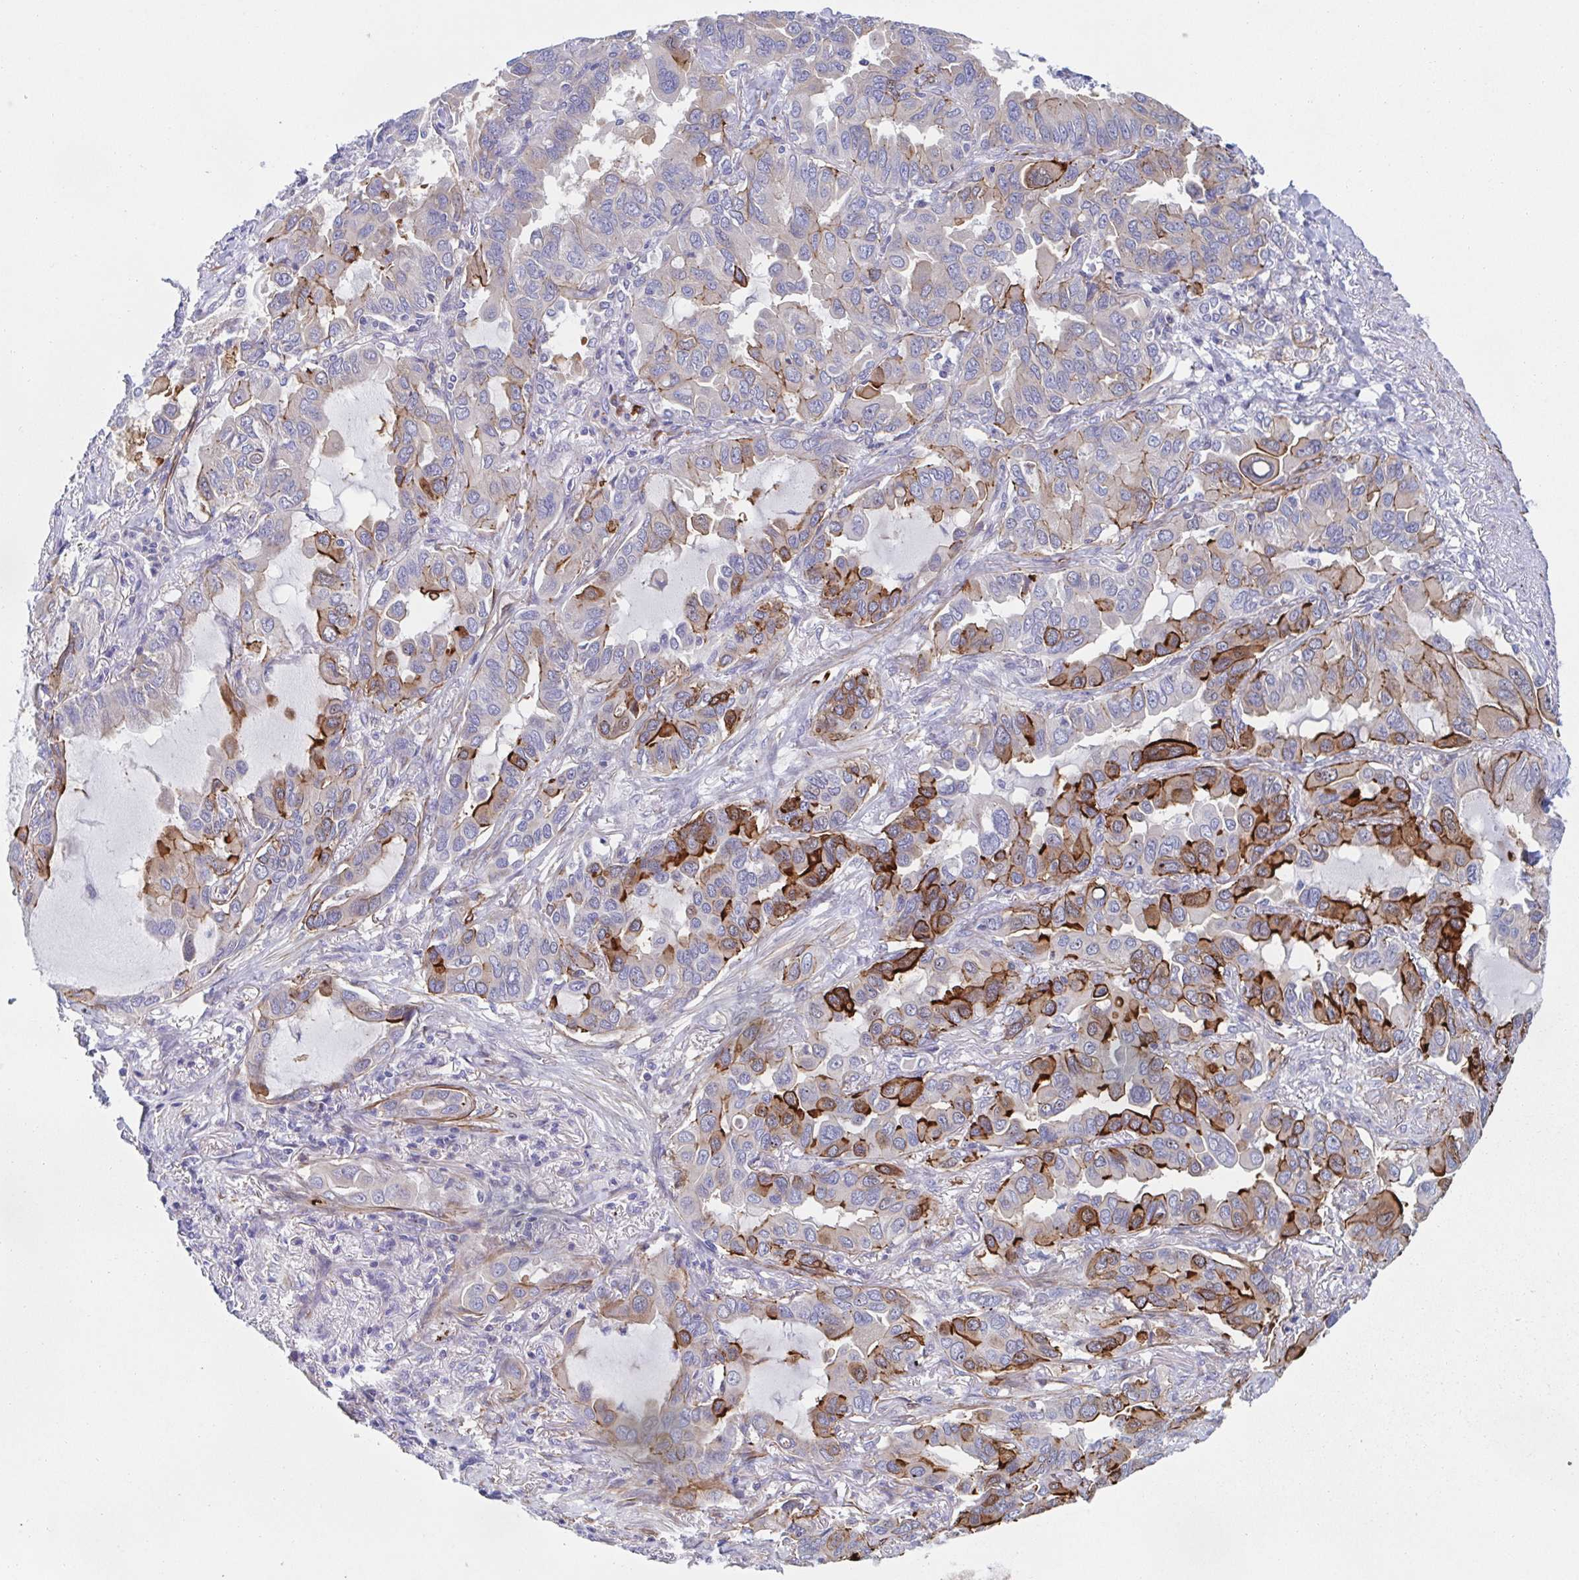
{"staining": {"intensity": "moderate", "quantity": "25%-75%", "location": "cytoplasmic/membranous"}, "tissue": "lung cancer", "cell_type": "Tumor cells", "image_type": "cancer", "snomed": [{"axis": "morphology", "description": "Adenocarcinoma, NOS"}, {"axis": "topography", "description": "Lung"}], "caption": "A medium amount of moderate cytoplasmic/membranous positivity is seen in about 25%-75% of tumor cells in lung cancer (adenocarcinoma) tissue.", "gene": "KLC3", "patient": {"sex": "male", "age": 64}}